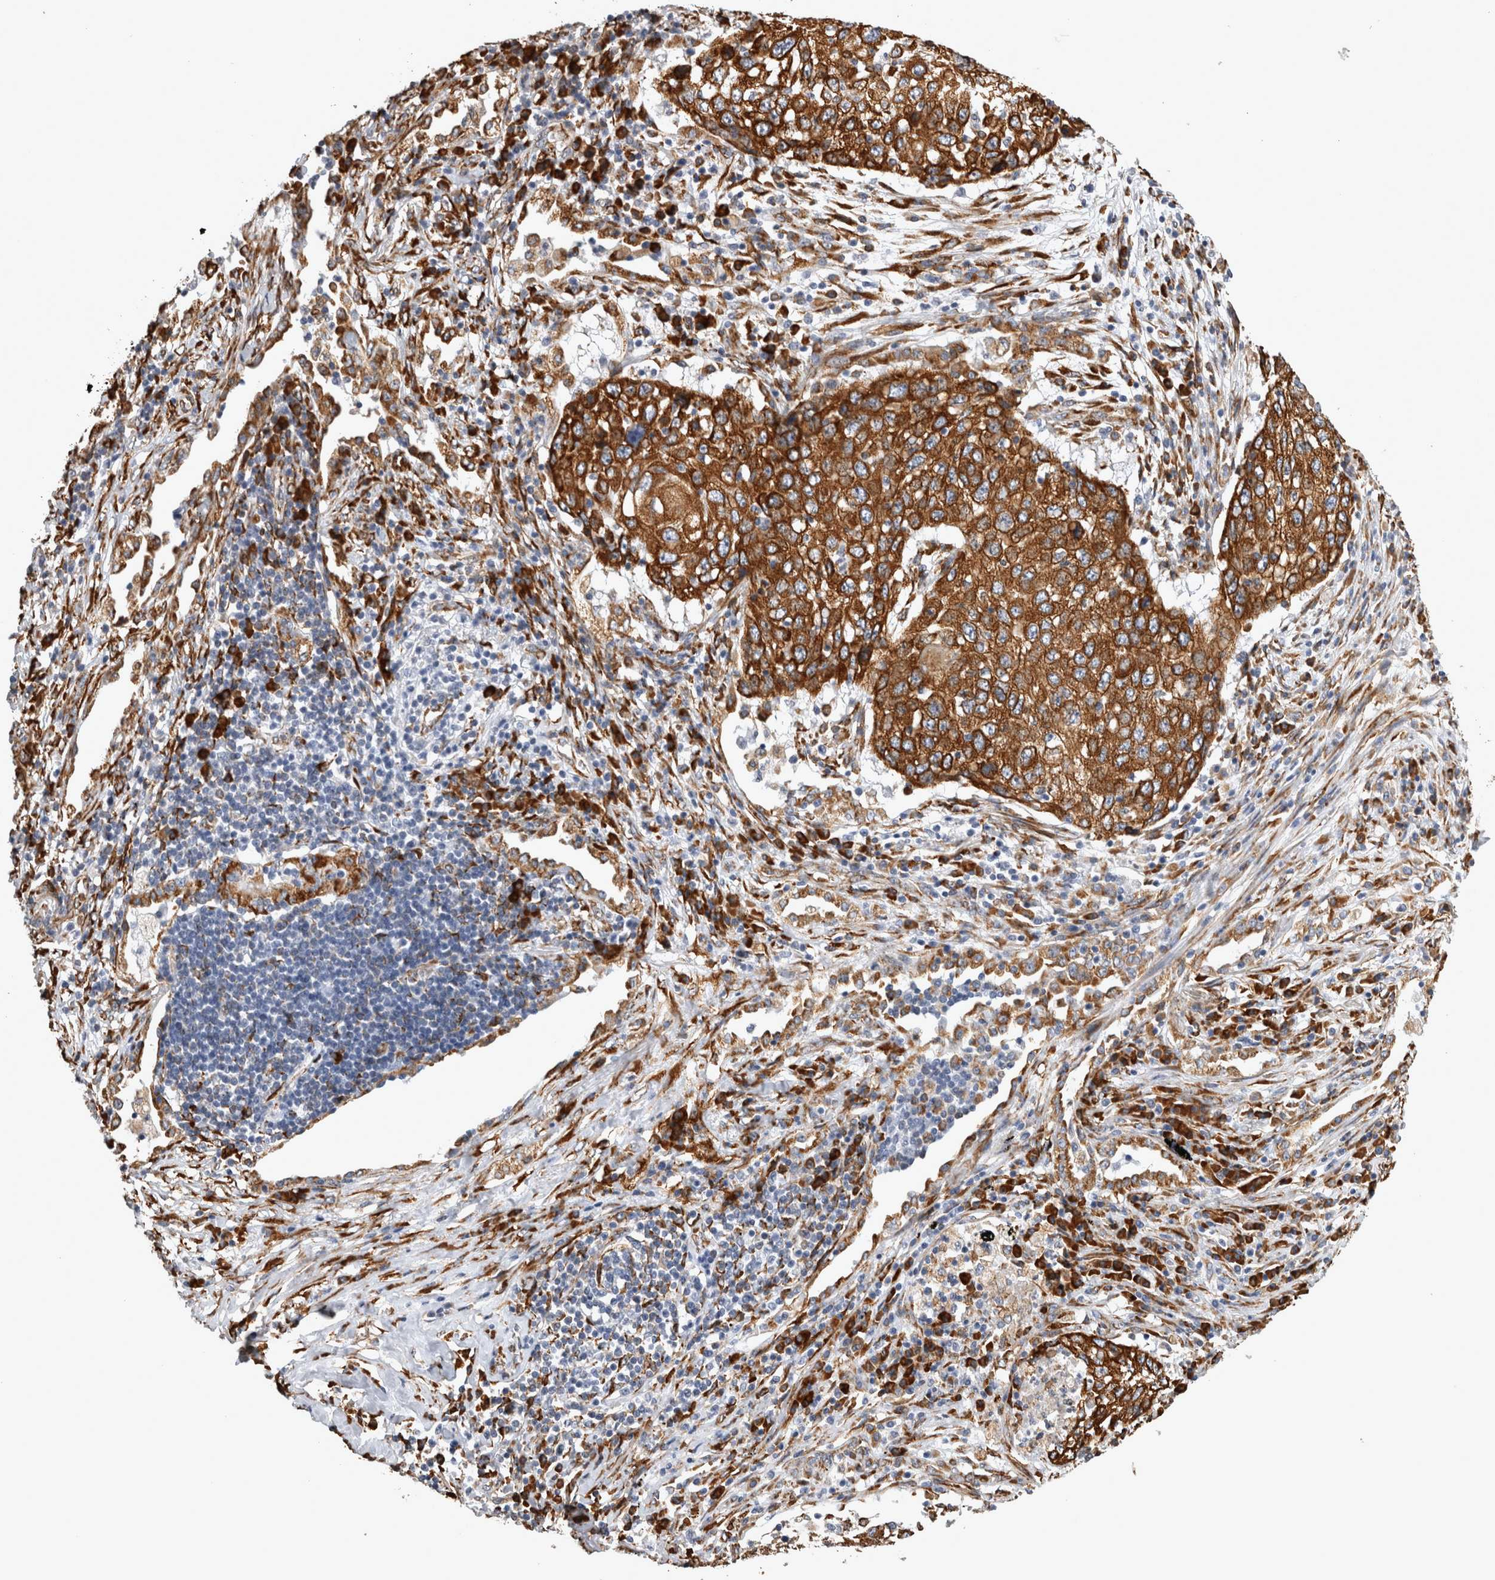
{"staining": {"intensity": "strong", "quantity": ">75%", "location": "cytoplasmic/membranous"}, "tissue": "lung cancer", "cell_type": "Tumor cells", "image_type": "cancer", "snomed": [{"axis": "morphology", "description": "Squamous cell carcinoma, NOS"}, {"axis": "topography", "description": "Lung"}], "caption": "DAB (3,3'-diaminobenzidine) immunohistochemical staining of human lung cancer (squamous cell carcinoma) exhibits strong cytoplasmic/membranous protein positivity in approximately >75% of tumor cells.", "gene": "FHIP2B", "patient": {"sex": "female", "age": 63}}